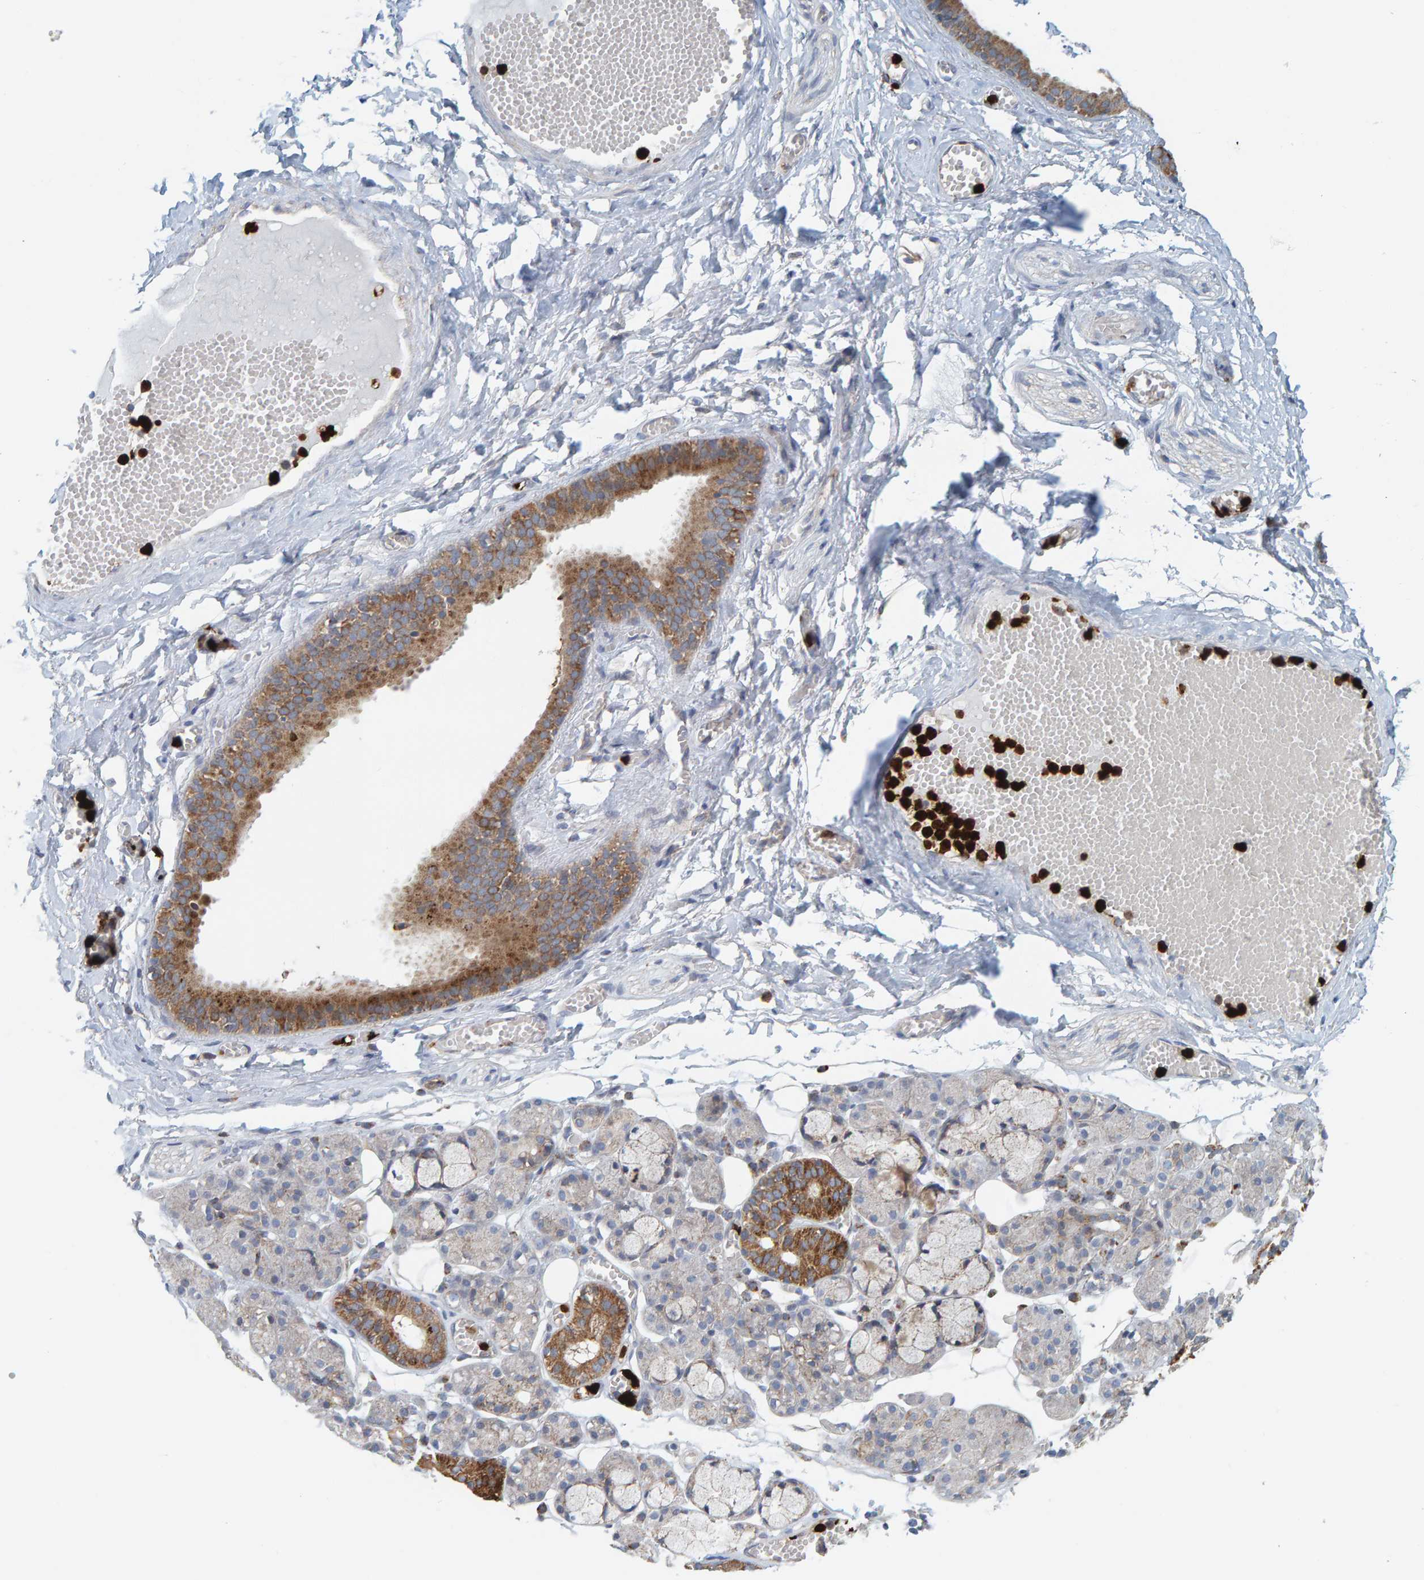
{"staining": {"intensity": "moderate", "quantity": "<25%", "location": "cytoplasmic/membranous"}, "tissue": "salivary gland", "cell_type": "Glandular cells", "image_type": "normal", "snomed": [{"axis": "morphology", "description": "Normal tissue, NOS"}, {"axis": "topography", "description": "Salivary gland"}], "caption": "Immunohistochemistry (DAB) staining of unremarkable salivary gland displays moderate cytoplasmic/membranous protein staining in approximately <25% of glandular cells.", "gene": "B9D1", "patient": {"sex": "male", "age": 63}}